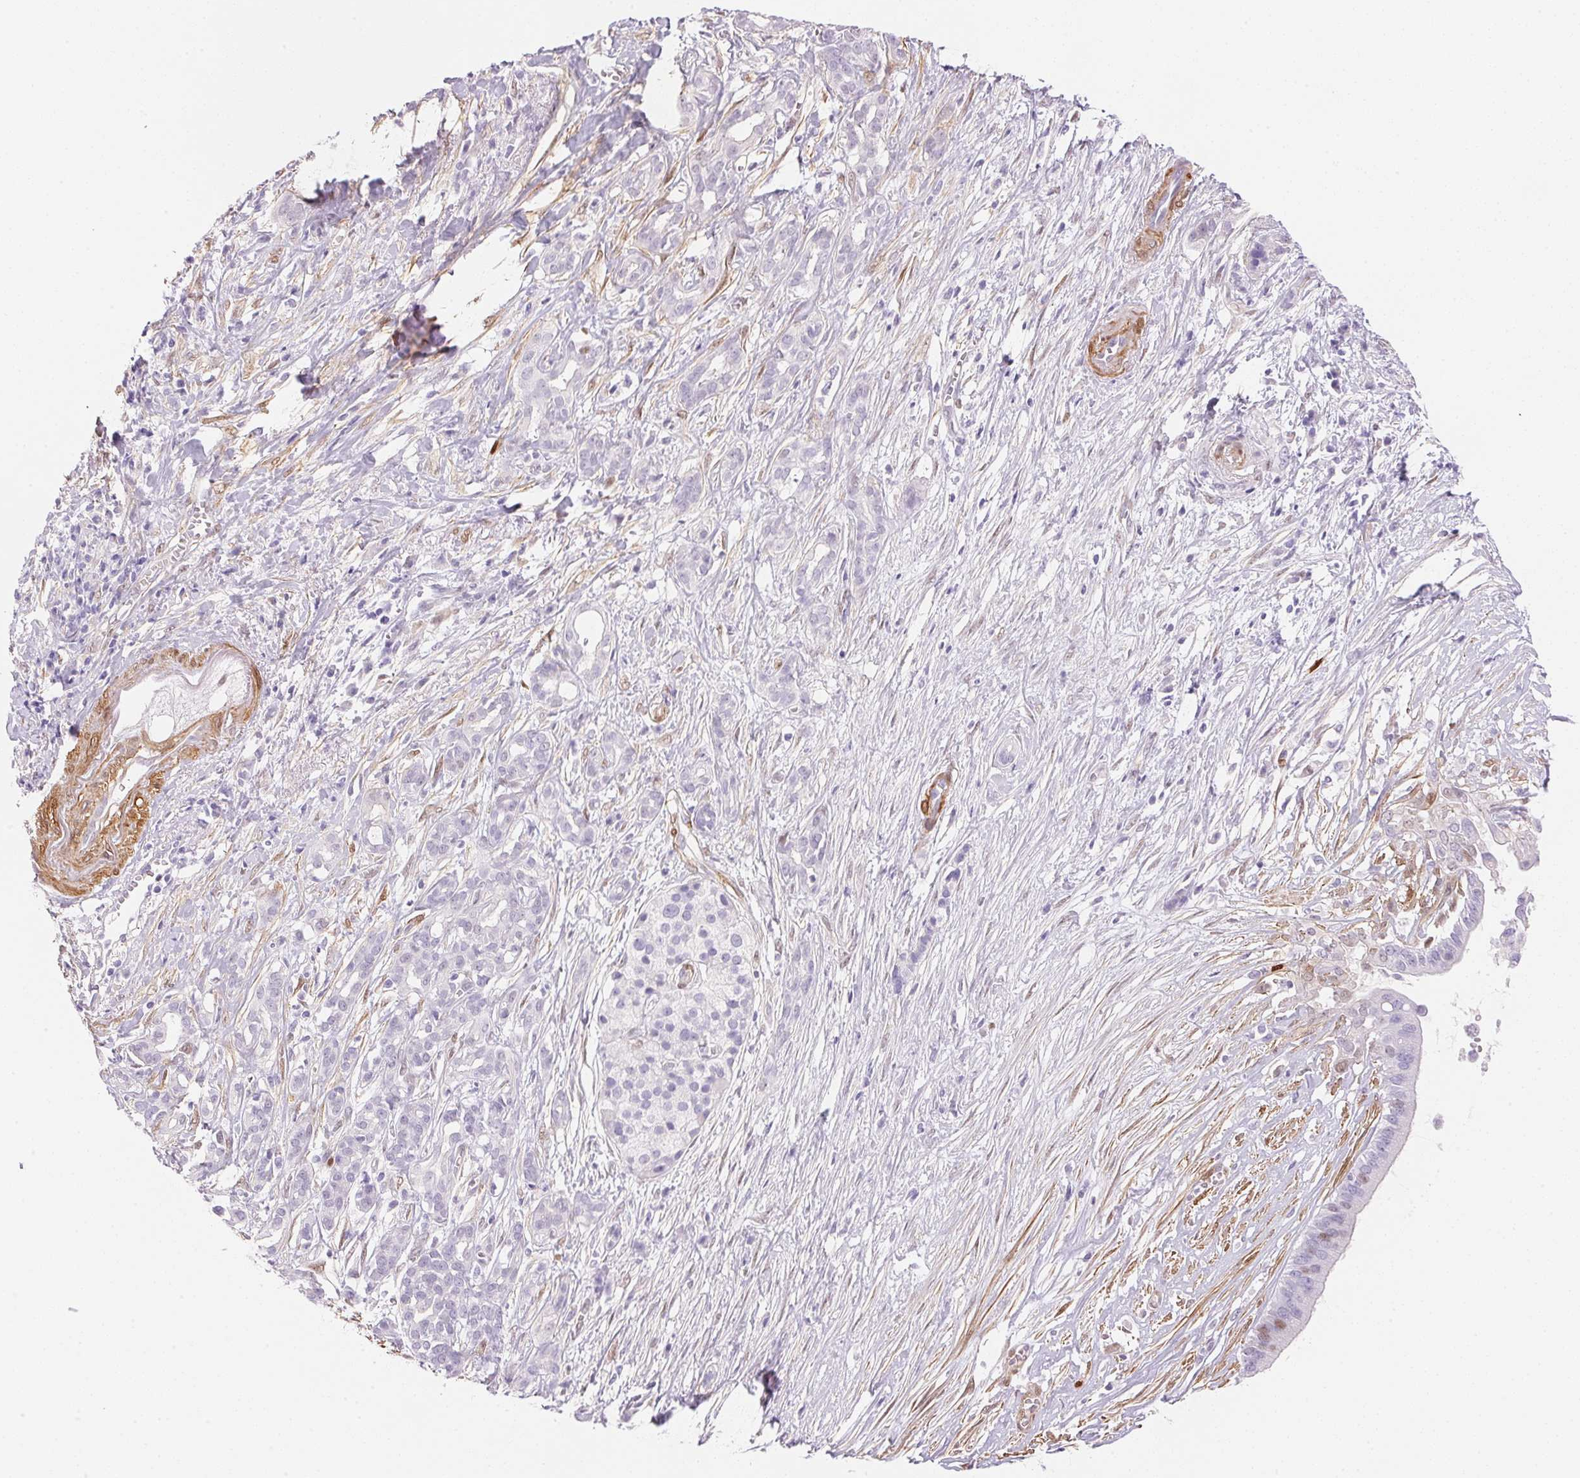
{"staining": {"intensity": "moderate", "quantity": "<25%", "location": "nuclear"}, "tissue": "pancreatic cancer", "cell_type": "Tumor cells", "image_type": "cancer", "snomed": [{"axis": "morphology", "description": "Adenocarcinoma, NOS"}, {"axis": "topography", "description": "Pancreas"}], "caption": "A brown stain labels moderate nuclear staining of a protein in human pancreatic cancer tumor cells.", "gene": "SMTN", "patient": {"sex": "male", "age": 61}}